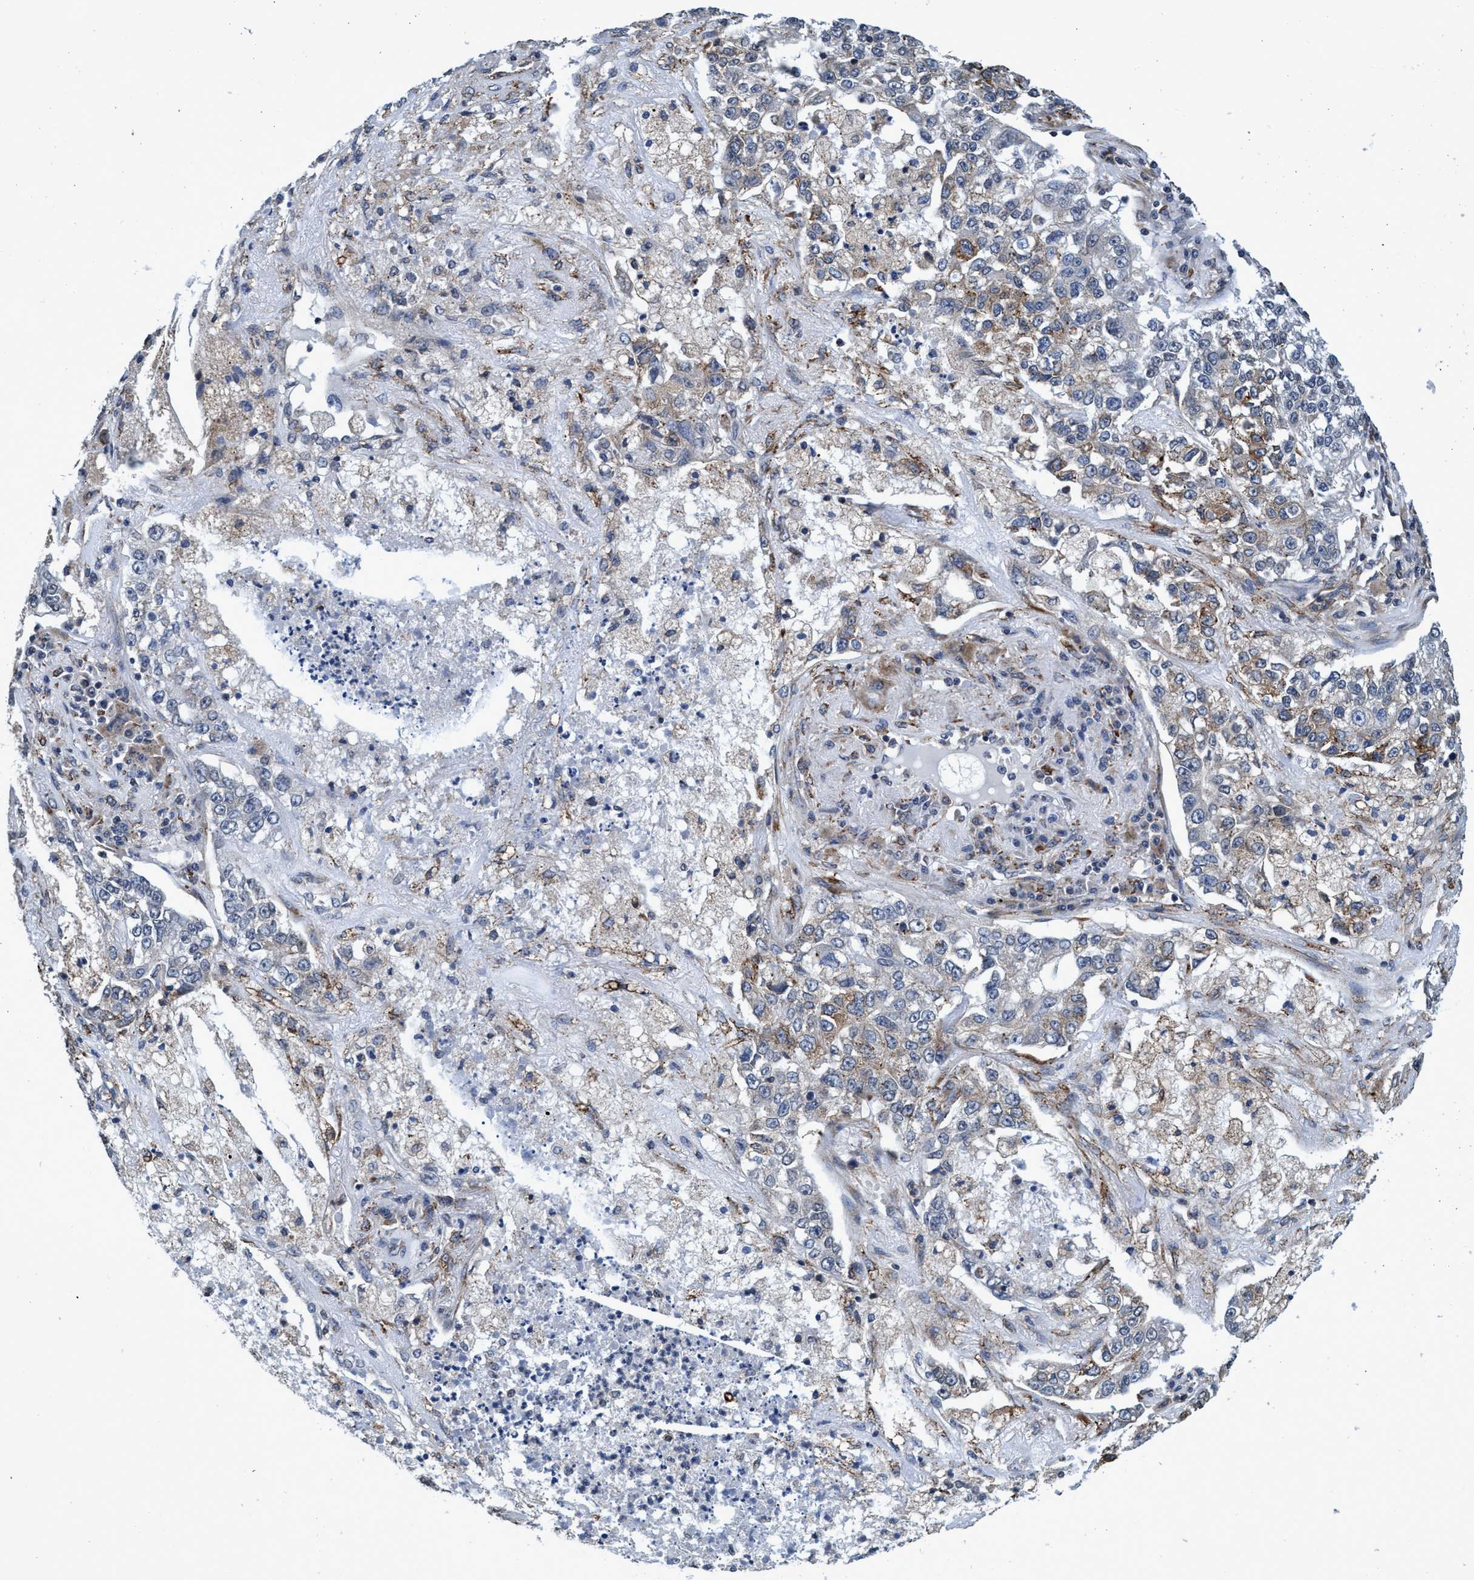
{"staining": {"intensity": "moderate", "quantity": "<25%", "location": "cytoplasmic/membranous"}, "tissue": "lung cancer", "cell_type": "Tumor cells", "image_type": "cancer", "snomed": [{"axis": "morphology", "description": "Adenocarcinoma, NOS"}, {"axis": "topography", "description": "Lung"}], "caption": "A brown stain labels moderate cytoplasmic/membranous expression of a protein in human lung cancer tumor cells. Nuclei are stained in blue.", "gene": "CALCOCO2", "patient": {"sex": "male", "age": 49}}